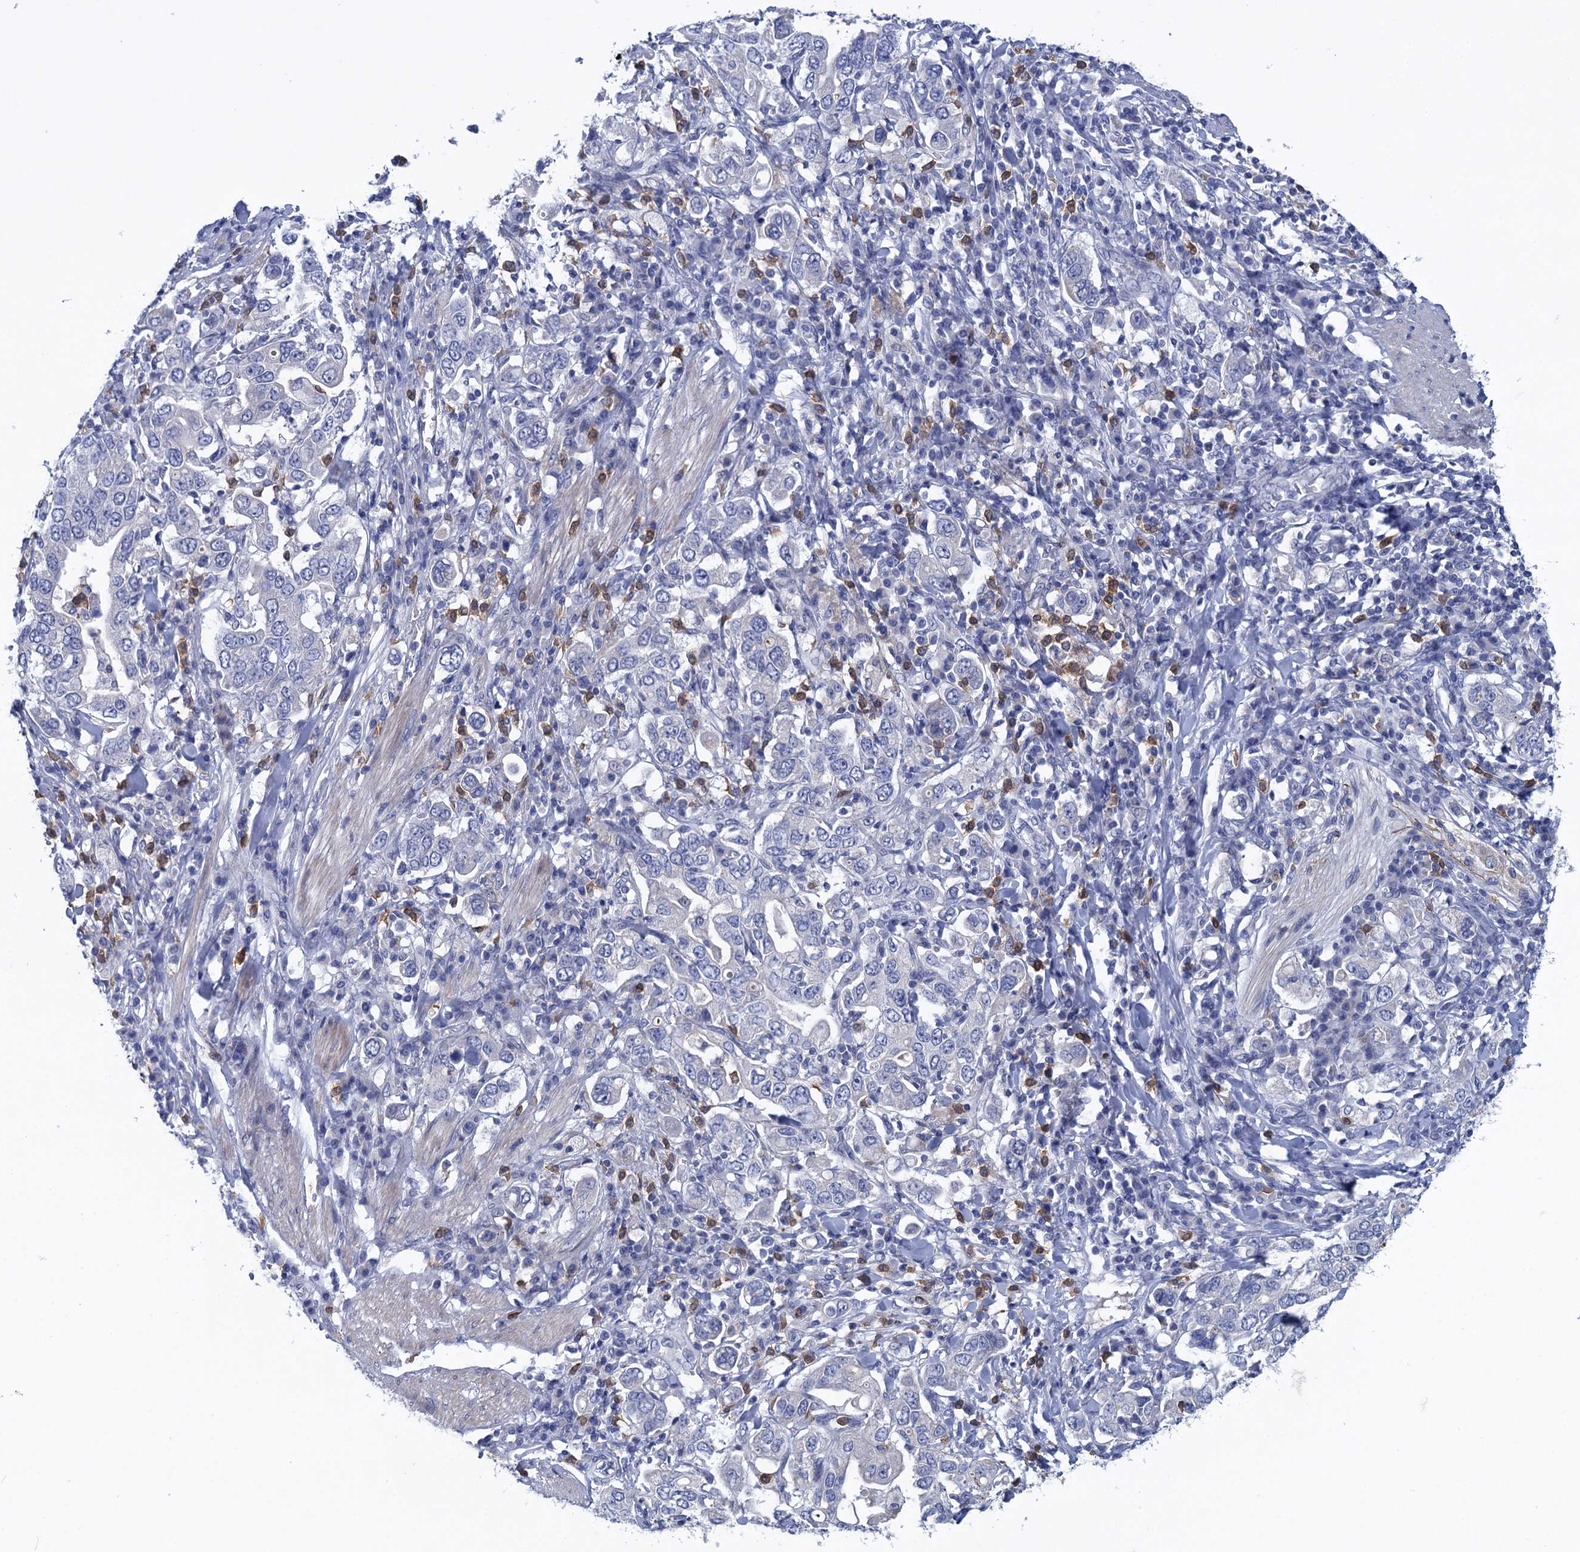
{"staining": {"intensity": "negative", "quantity": "none", "location": "none"}, "tissue": "stomach cancer", "cell_type": "Tumor cells", "image_type": "cancer", "snomed": [{"axis": "morphology", "description": "Adenocarcinoma, NOS"}, {"axis": "topography", "description": "Stomach, upper"}], "caption": "Immunohistochemistry of human adenocarcinoma (stomach) reveals no staining in tumor cells.", "gene": "SCEL", "patient": {"sex": "male", "age": 62}}